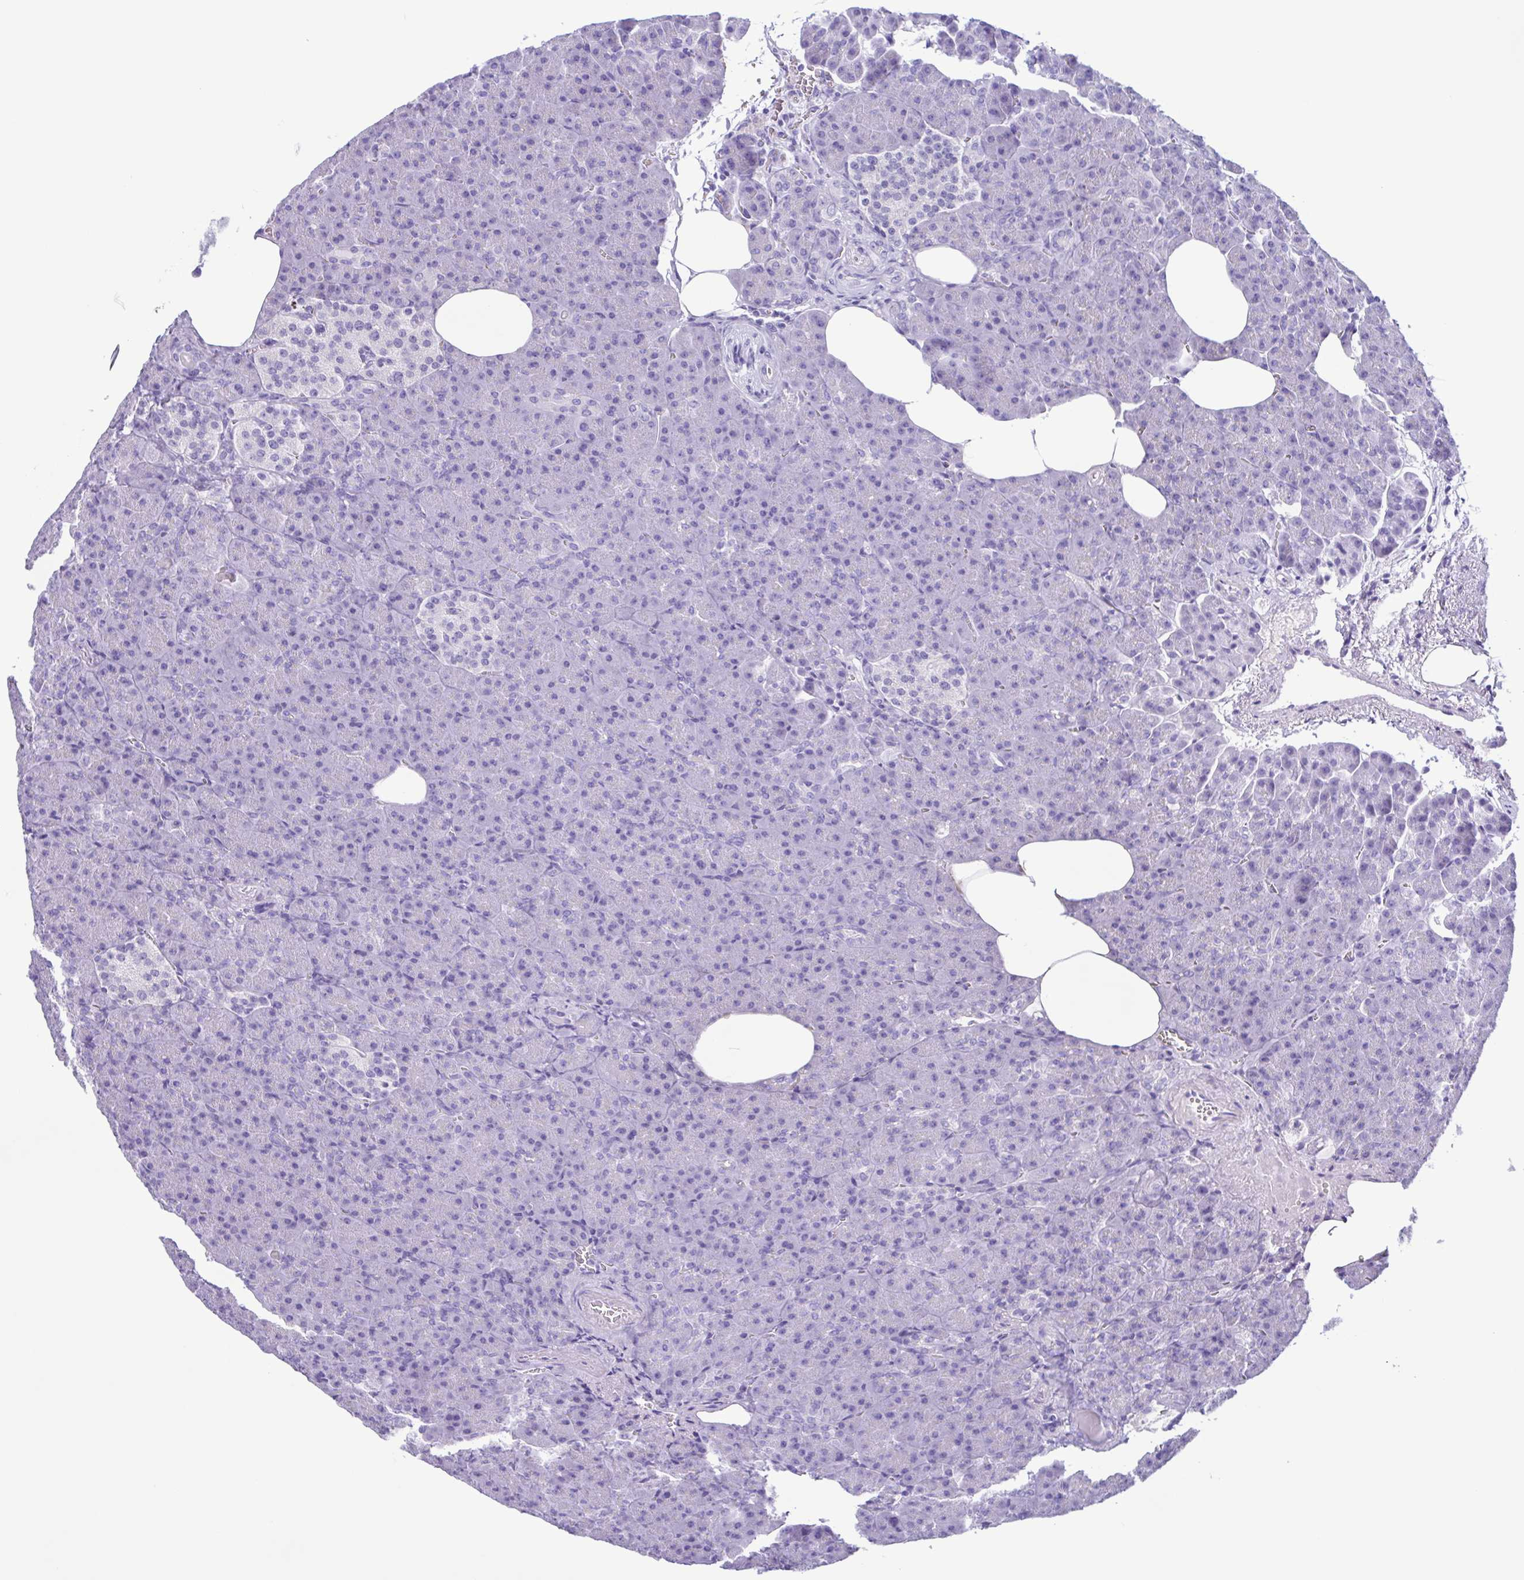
{"staining": {"intensity": "negative", "quantity": "none", "location": "none"}, "tissue": "pancreas", "cell_type": "Exocrine glandular cells", "image_type": "normal", "snomed": [{"axis": "morphology", "description": "Normal tissue, NOS"}, {"axis": "topography", "description": "Pancreas"}], "caption": "IHC image of normal human pancreas stained for a protein (brown), which shows no positivity in exocrine glandular cells.", "gene": "LTF", "patient": {"sex": "female", "age": 74}}